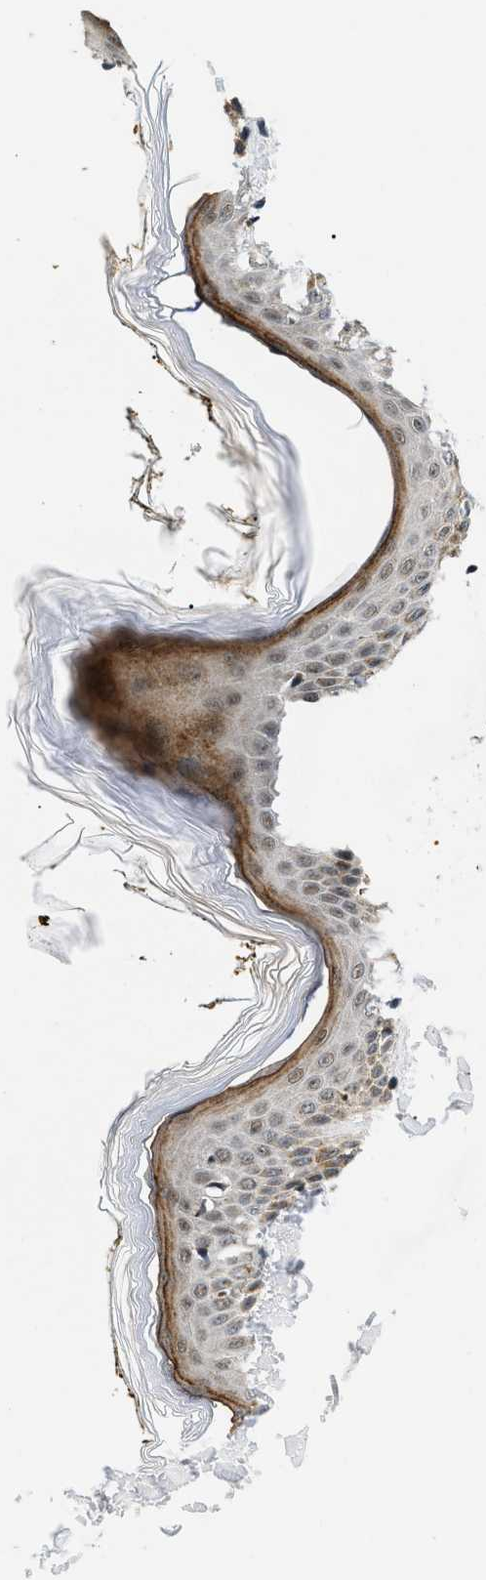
{"staining": {"intensity": "moderate", "quantity": "25%-75%", "location": "nuclear"}, "tissue": "skin", "cell_type": "Fibroblasts", "image_type": "normal", "snomed": [{"axis": "morphology", "description": "Normal tissue, NOS"}, {"axis": "topography", "description": "Skin"}], "caption": "Immunohistochemical staining of unremarkable human skin exhibits medium levels of moderate nuclear staining in approximately 25%-75% of fibroblasts.", "gene": "ZBTB11", "patient": {"sex": "male", "age": 53}}